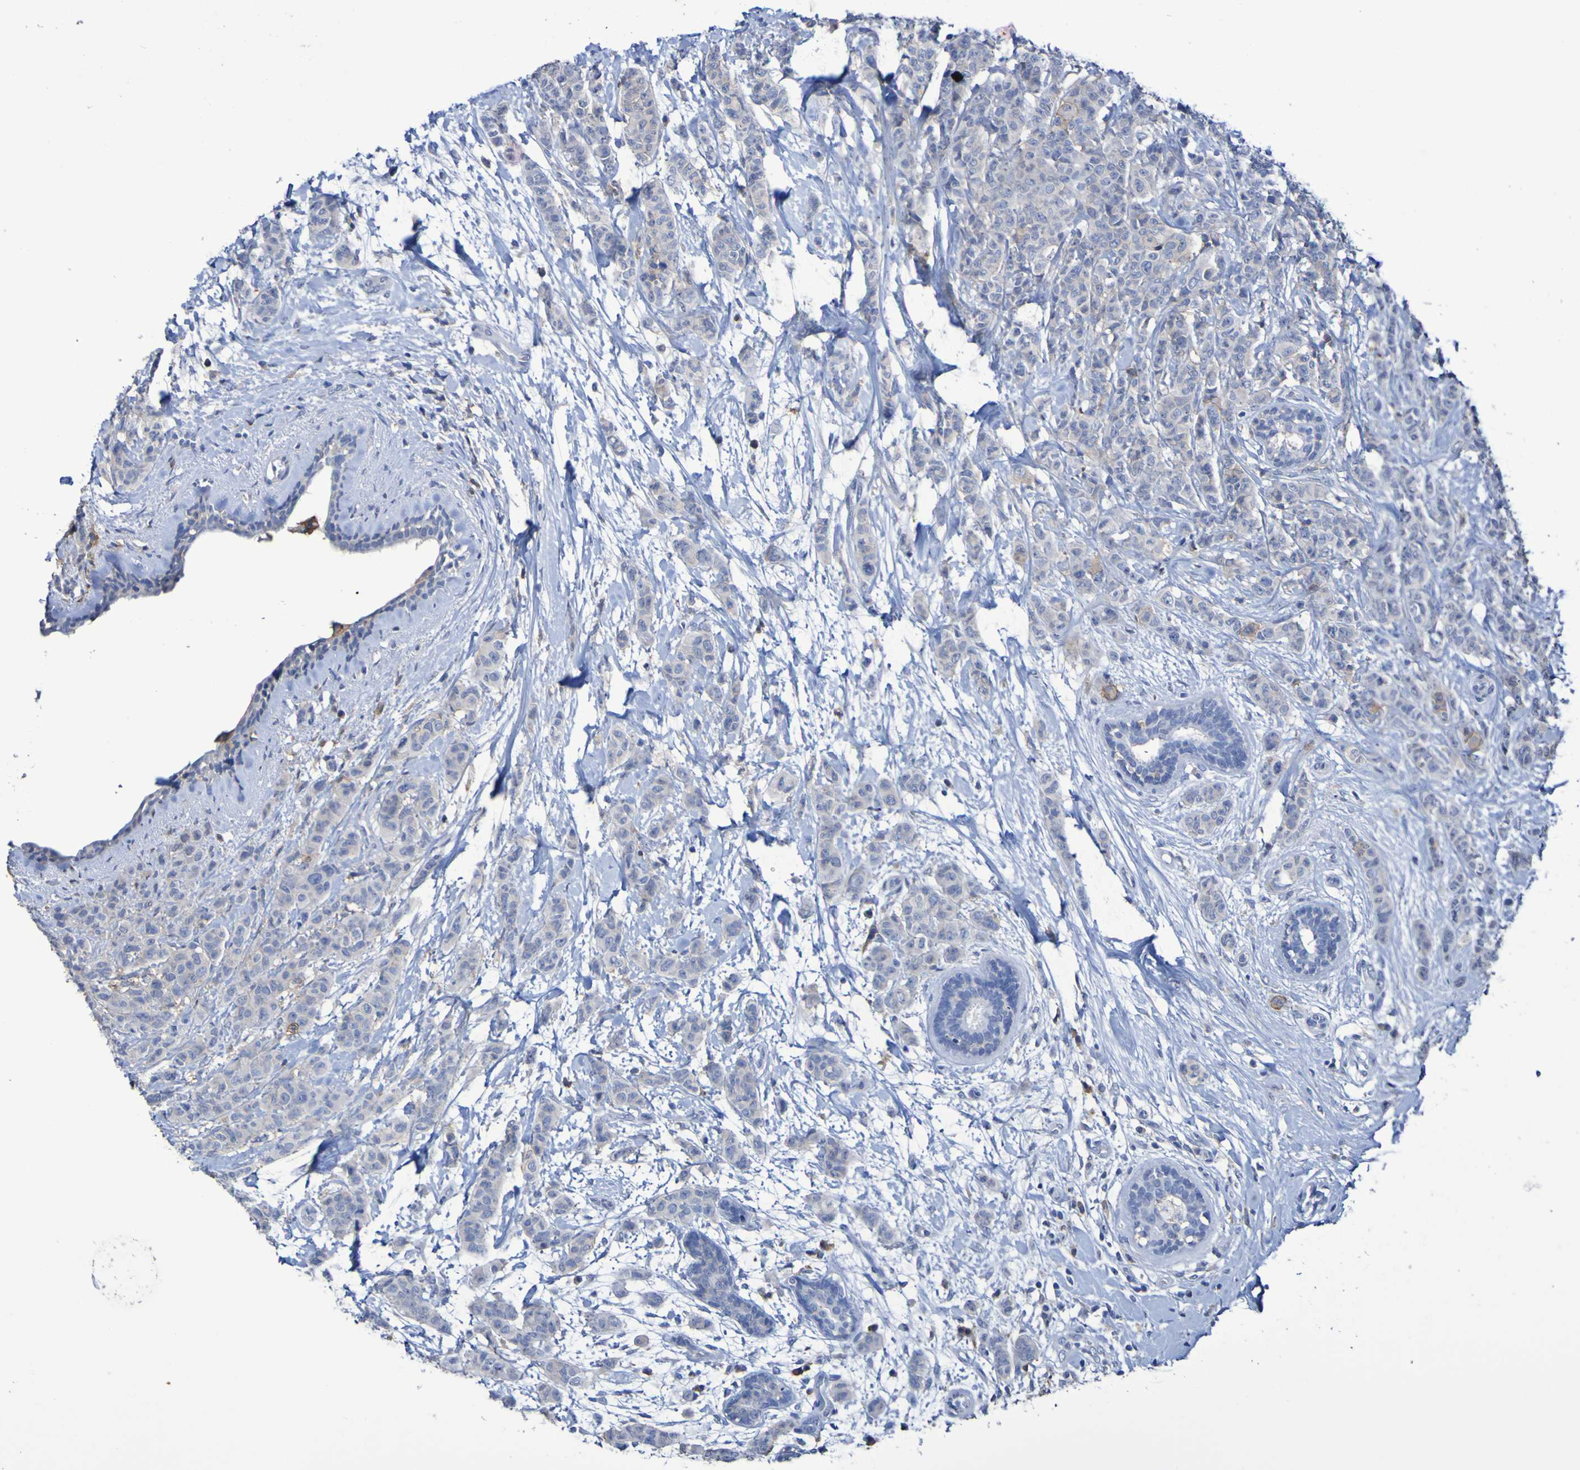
{"staining": {"intensity": "negative", "quantity": "none", "location": "none"}, "tissue": "breast cancer", "cell_type": "Tumor cells", "image_type": "cancer", "snomed": [{"axis": "morphology", "description": "Normal tissue, NOS"}, {"axis": "morphology", "description": "Duct carcinoma"}, {"axis": "topography", "description": "Breast"}], "caption": "The micrograph reveals no significant expression in tumor cells of breast cancer (intraductal carcinoma).", "gene": "SLC3A2", "patient": {"sex": "female", "age": 40}}